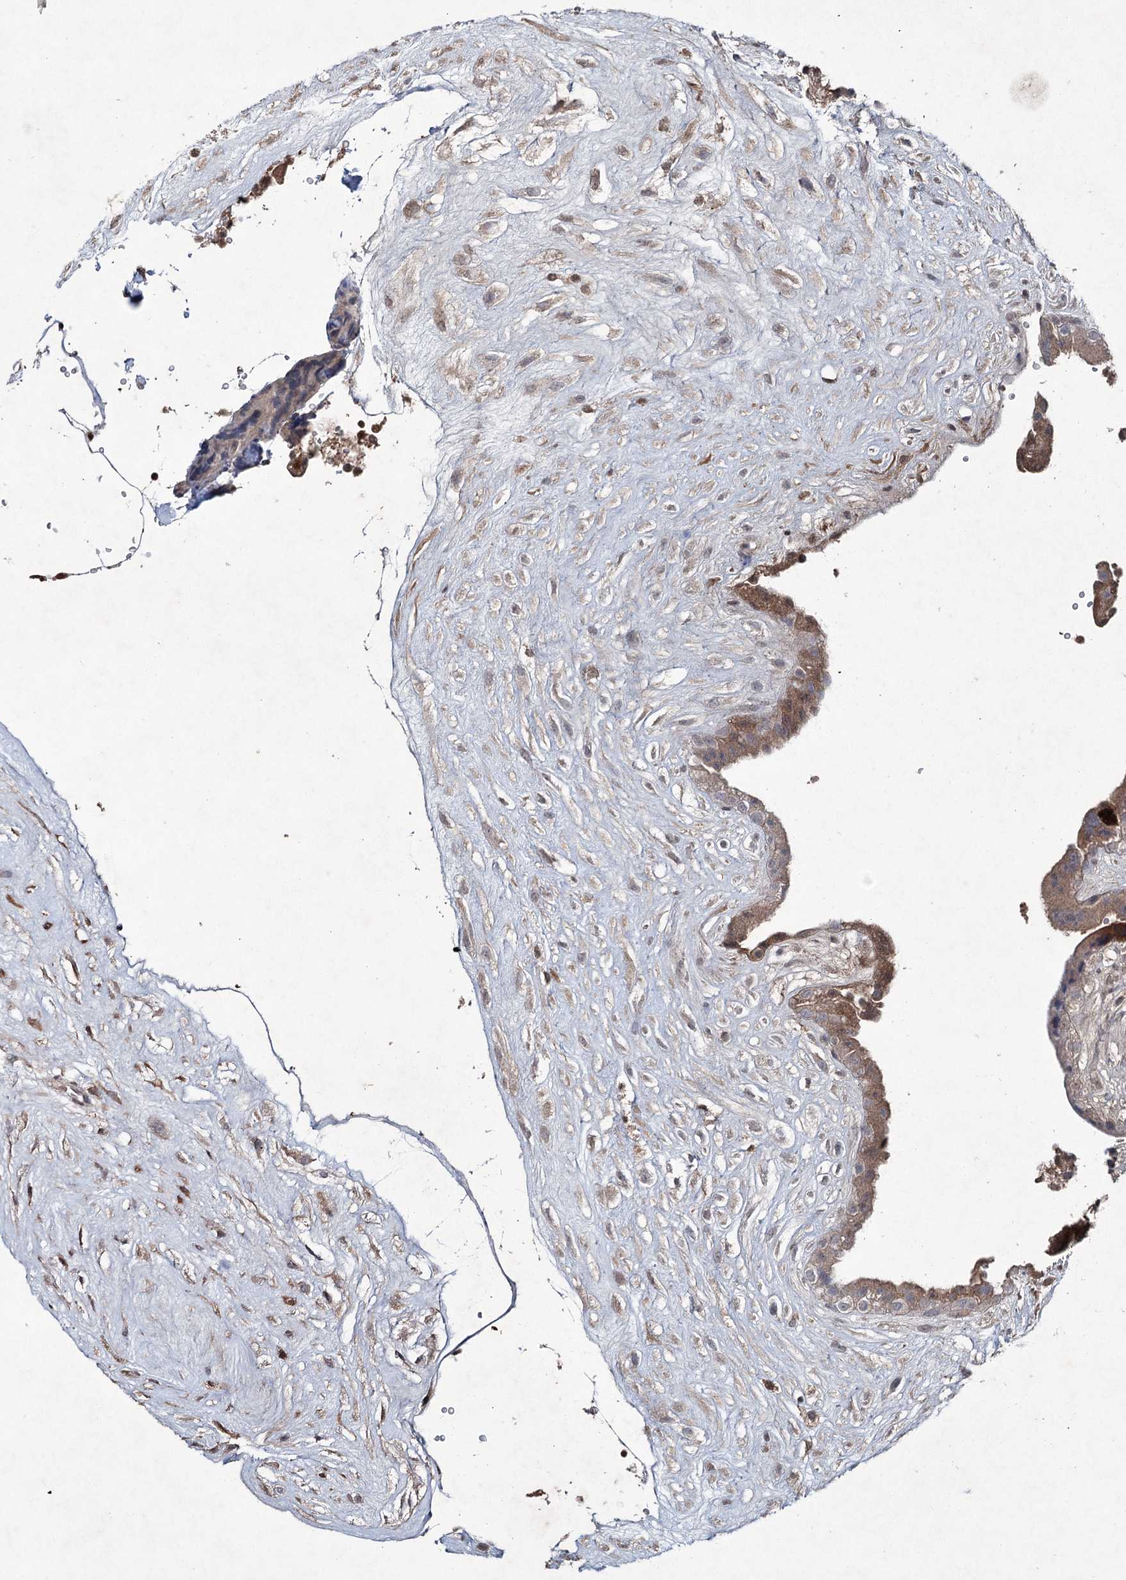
{"staining": {"intensity": "moderate", "quantity": "25%-75%", "location": "cytoplasmic/membranous,nuclear"}, "tissue": "placenta", "cell_type": "Trophoblastic cells", "image_type": "normal", "snomed": [{"axis": "morphology", "description": "Normal tissue, NOS"}, {"axis": "topography", "description": "Placenta"}], "caption": "Placenta stained with a brown dye displays moderate cytoplasmic/membranous,nuclear positive expression in approximately 25%-75% of trophoblastic cells.", "gene": "PGLYRP2", "patient": {"sex": "female", "age": 18}}